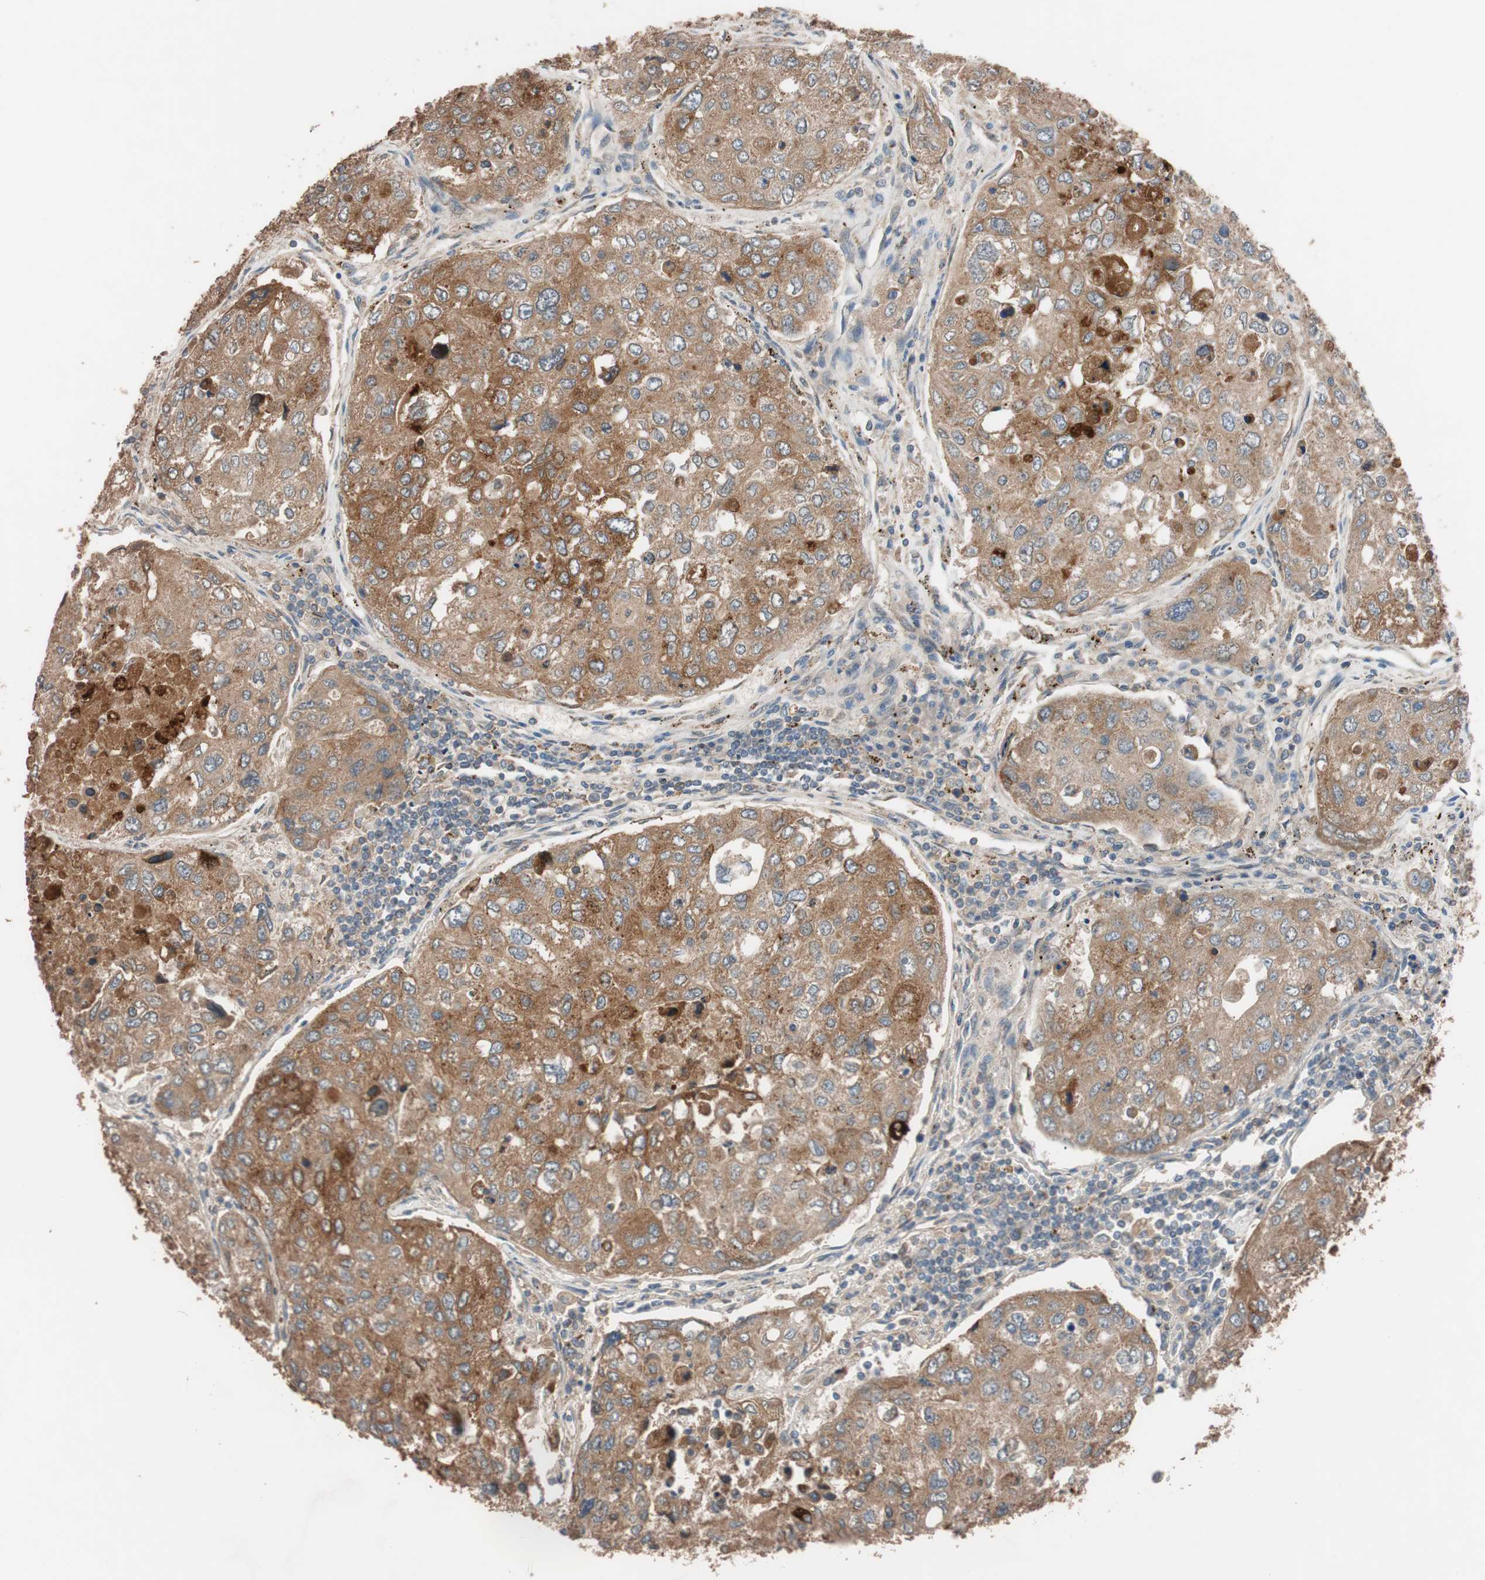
{"staining": {"intensity": "moderate", "quantity": ">75%", "location": "cytoplasmic/membranous"}, "tissue": "urothelial cancer", "cell_type": "Tumor cells", "image_type": "cancer", "snomed": [{"axis": "morphology", "description": "Urothelial carcinoma, High grade"}, {"axis": "topography", "description": "Lymph node"}, {"axis": "topography", "description": "Urinary bladder"}], "caption": "The micrograph shows a brown stain indicating the presence of a protein in the cytoplasmic/membranous of tumor cells in urothelial cancer.", "gene": "SDC4", "patient": {"sex": "male", "age": 51}}